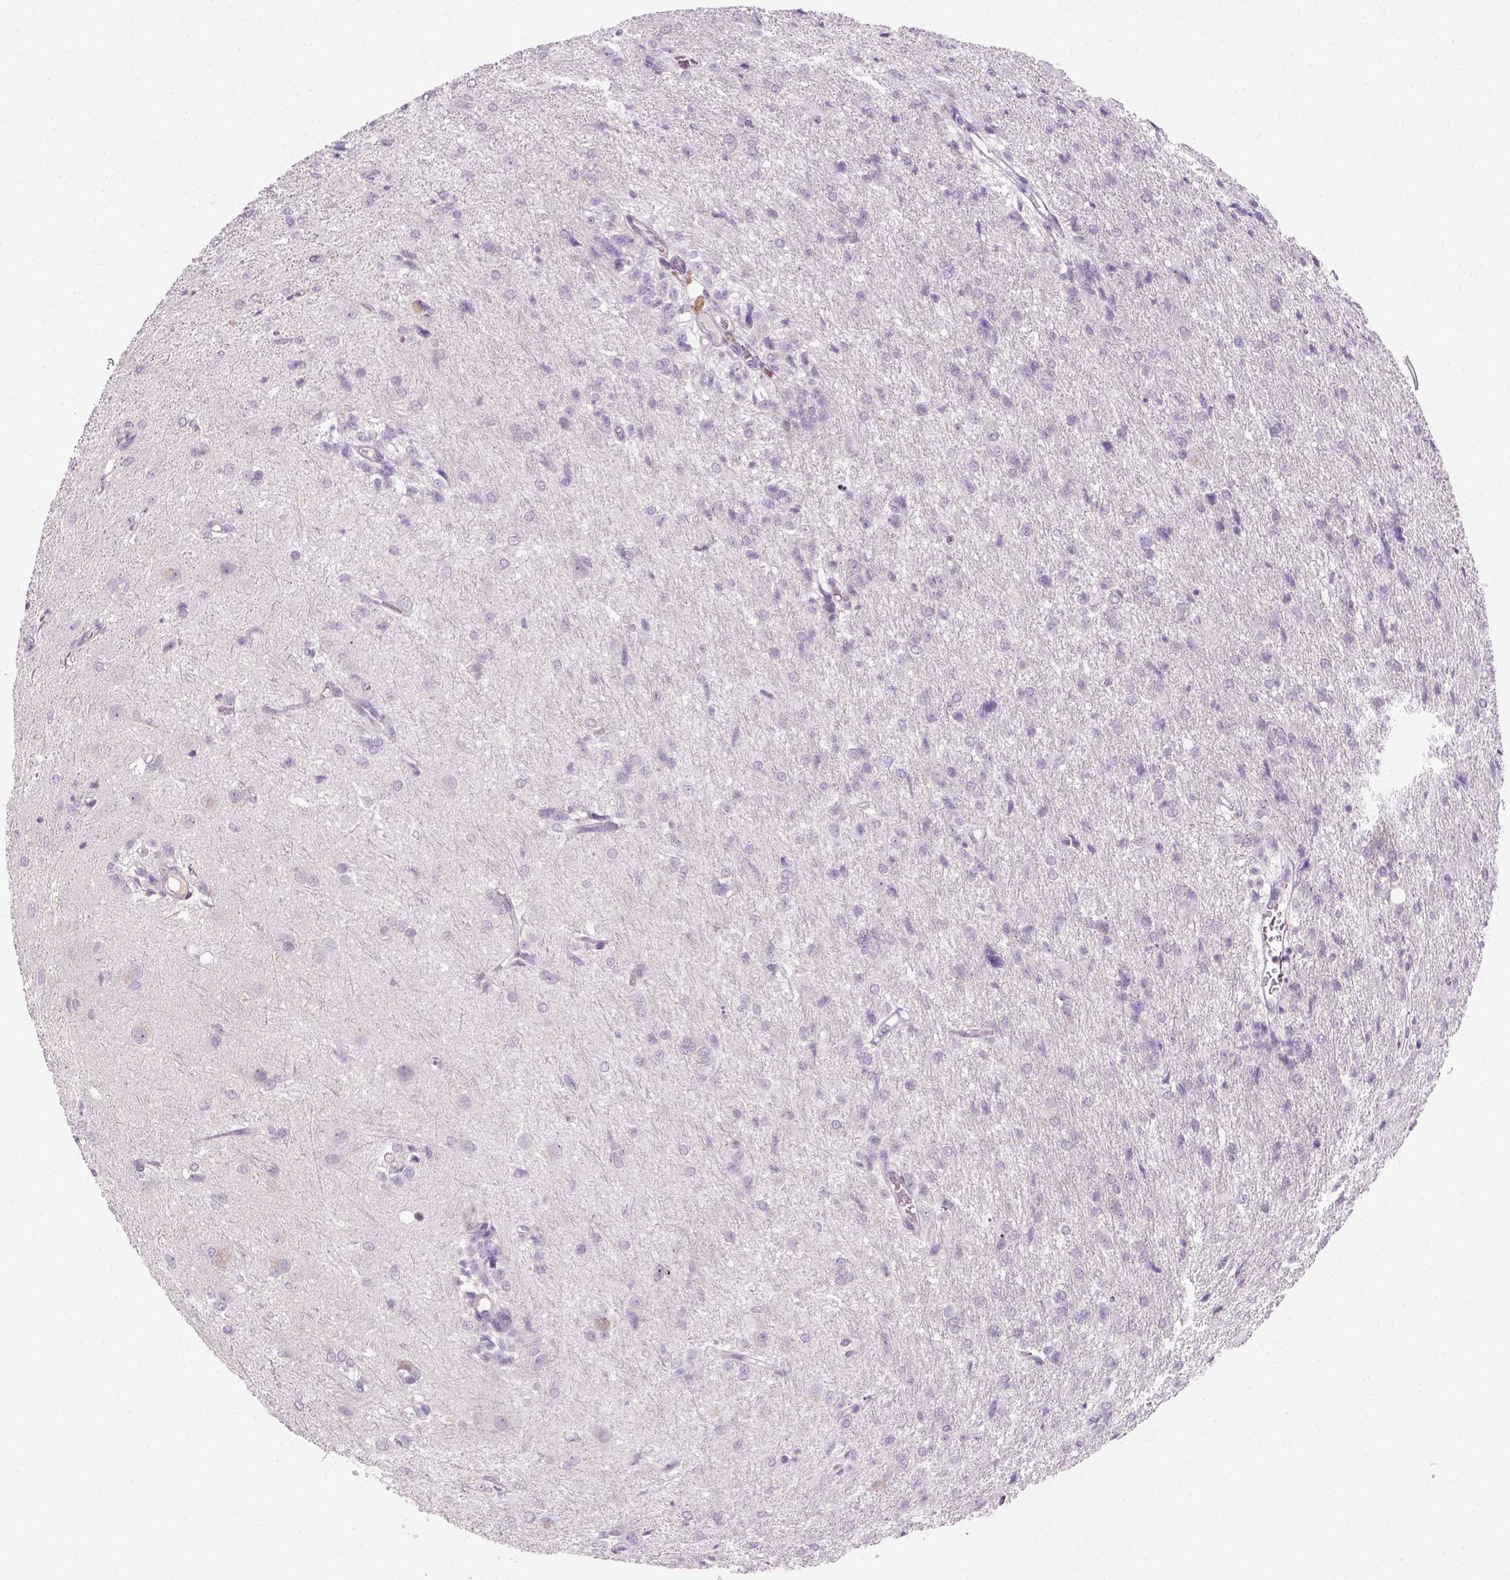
{"staining": {"intensity": "negative", "quantity": "none", "location": "none"}, "tissue": "glioma", "cell_type": "Tumor cells", "image_type": "cancer", "snomed": [{"axis": "morphology", "description": "Glioma, malignant, High grade"}, {"axis": "topography", "description": "Brain"}], "caption": "There is no significant positivity in tumor cells of glioma. (Stains: DAB (3,3'-diaminobenzidine) IHC with hematoxylin counter stain, Microscopy: brightfield microscopy at high magnification).", "gene": "GFI1B", "patient": {"sex": "male", "age": 68}}